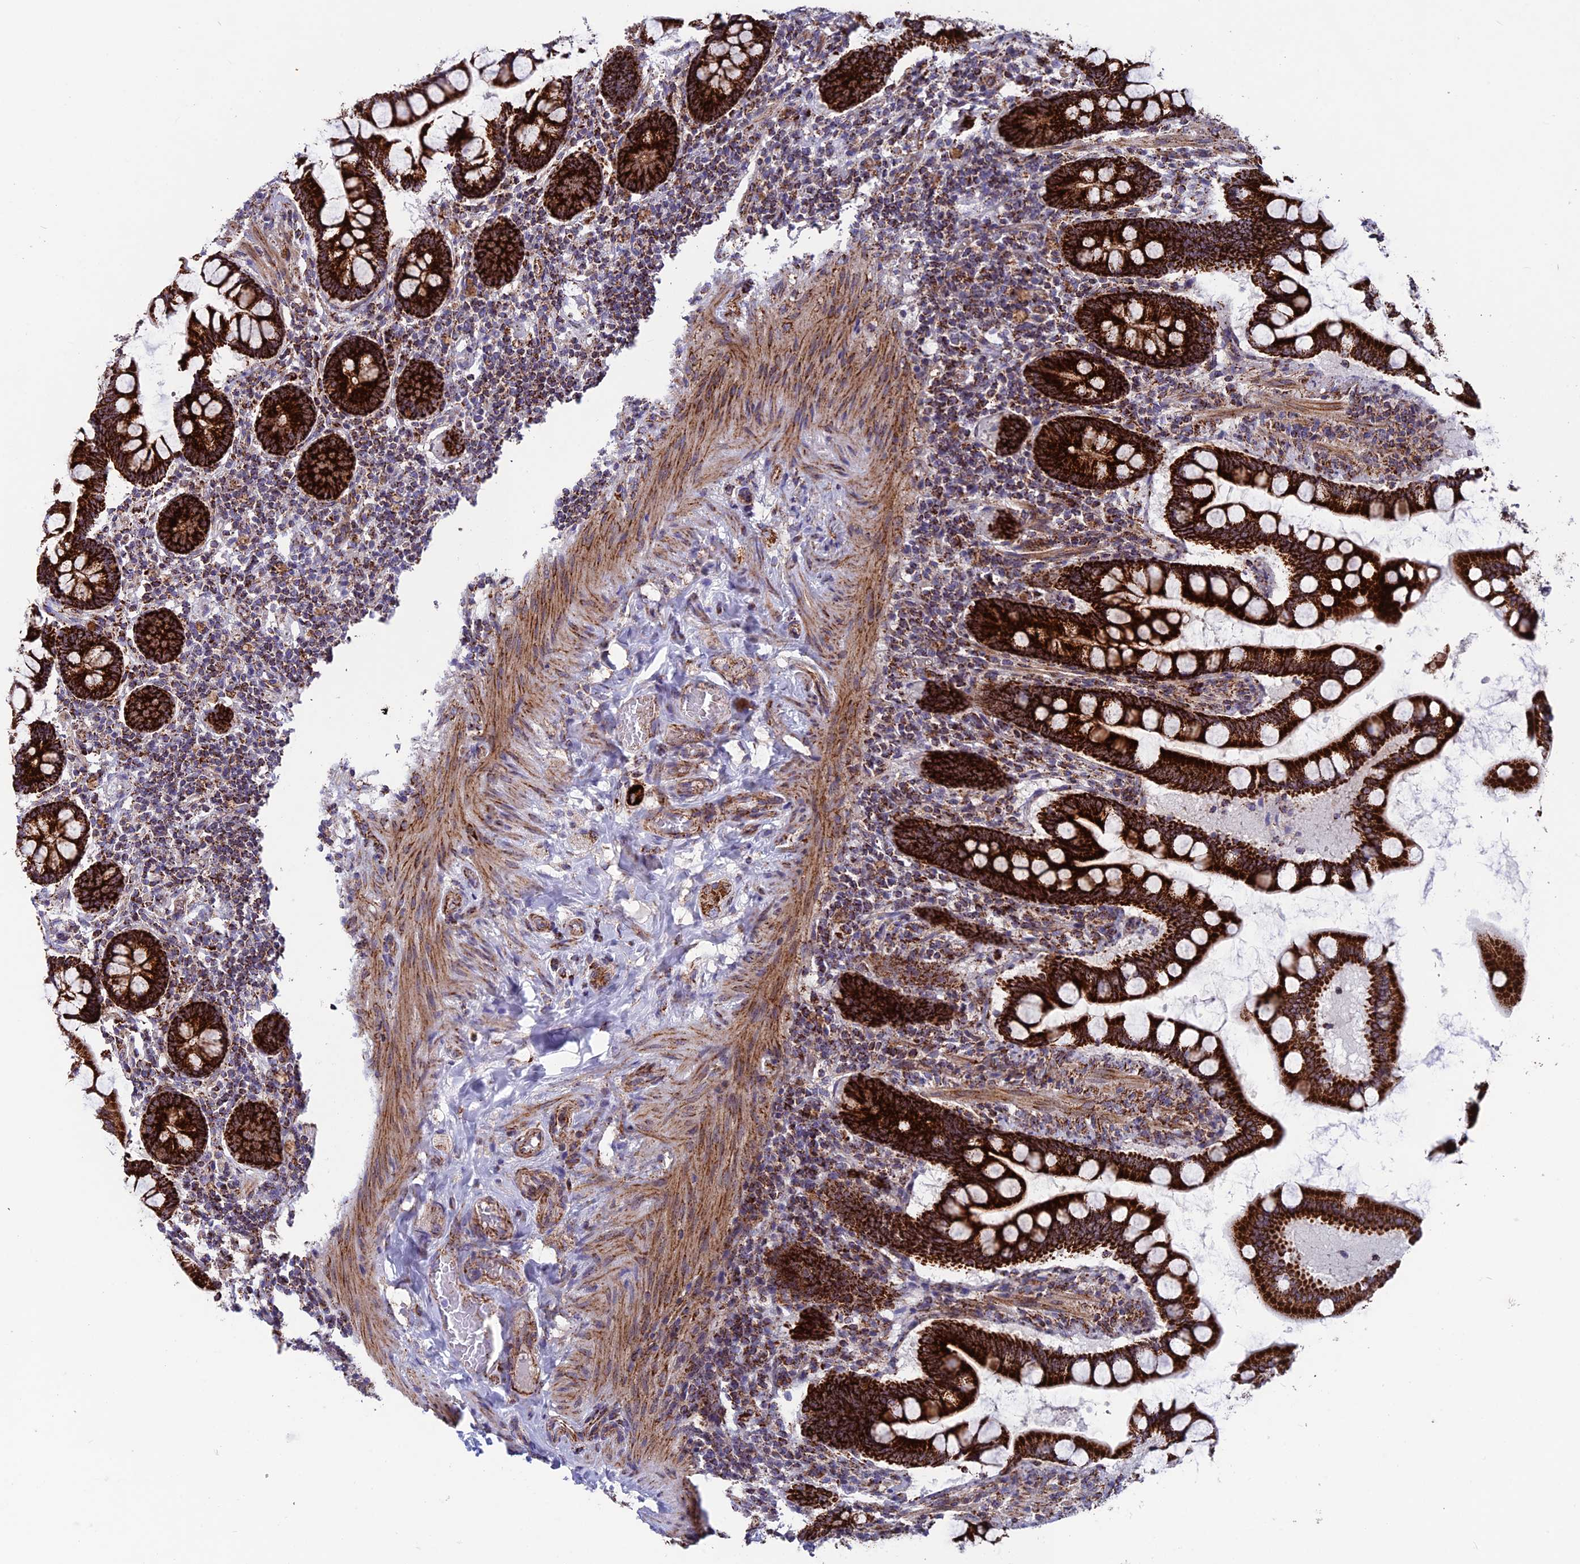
{"staining": {"intensity": "strong", "quantity": ">75%", "location": "cytoplasmic/membranous"}, "tissue": "small intestine", "cell_type": "Glandular cells", "image_type": "normal", "snomed": [{"axis": "morphology", "description": "Normal tissue, NOS"}, {"axis": "topography", "description": "Small intestine"}], "caption": "IHC of unremarkable human small intestine reveals high levels of strong cytoplasmic/membranous expression in approximately >75% of glandular cells. (IHC, brightfield microscopy, high magnification).", "gene": "MRPS18B", "patient": {"sex": "male", "age": 41}}